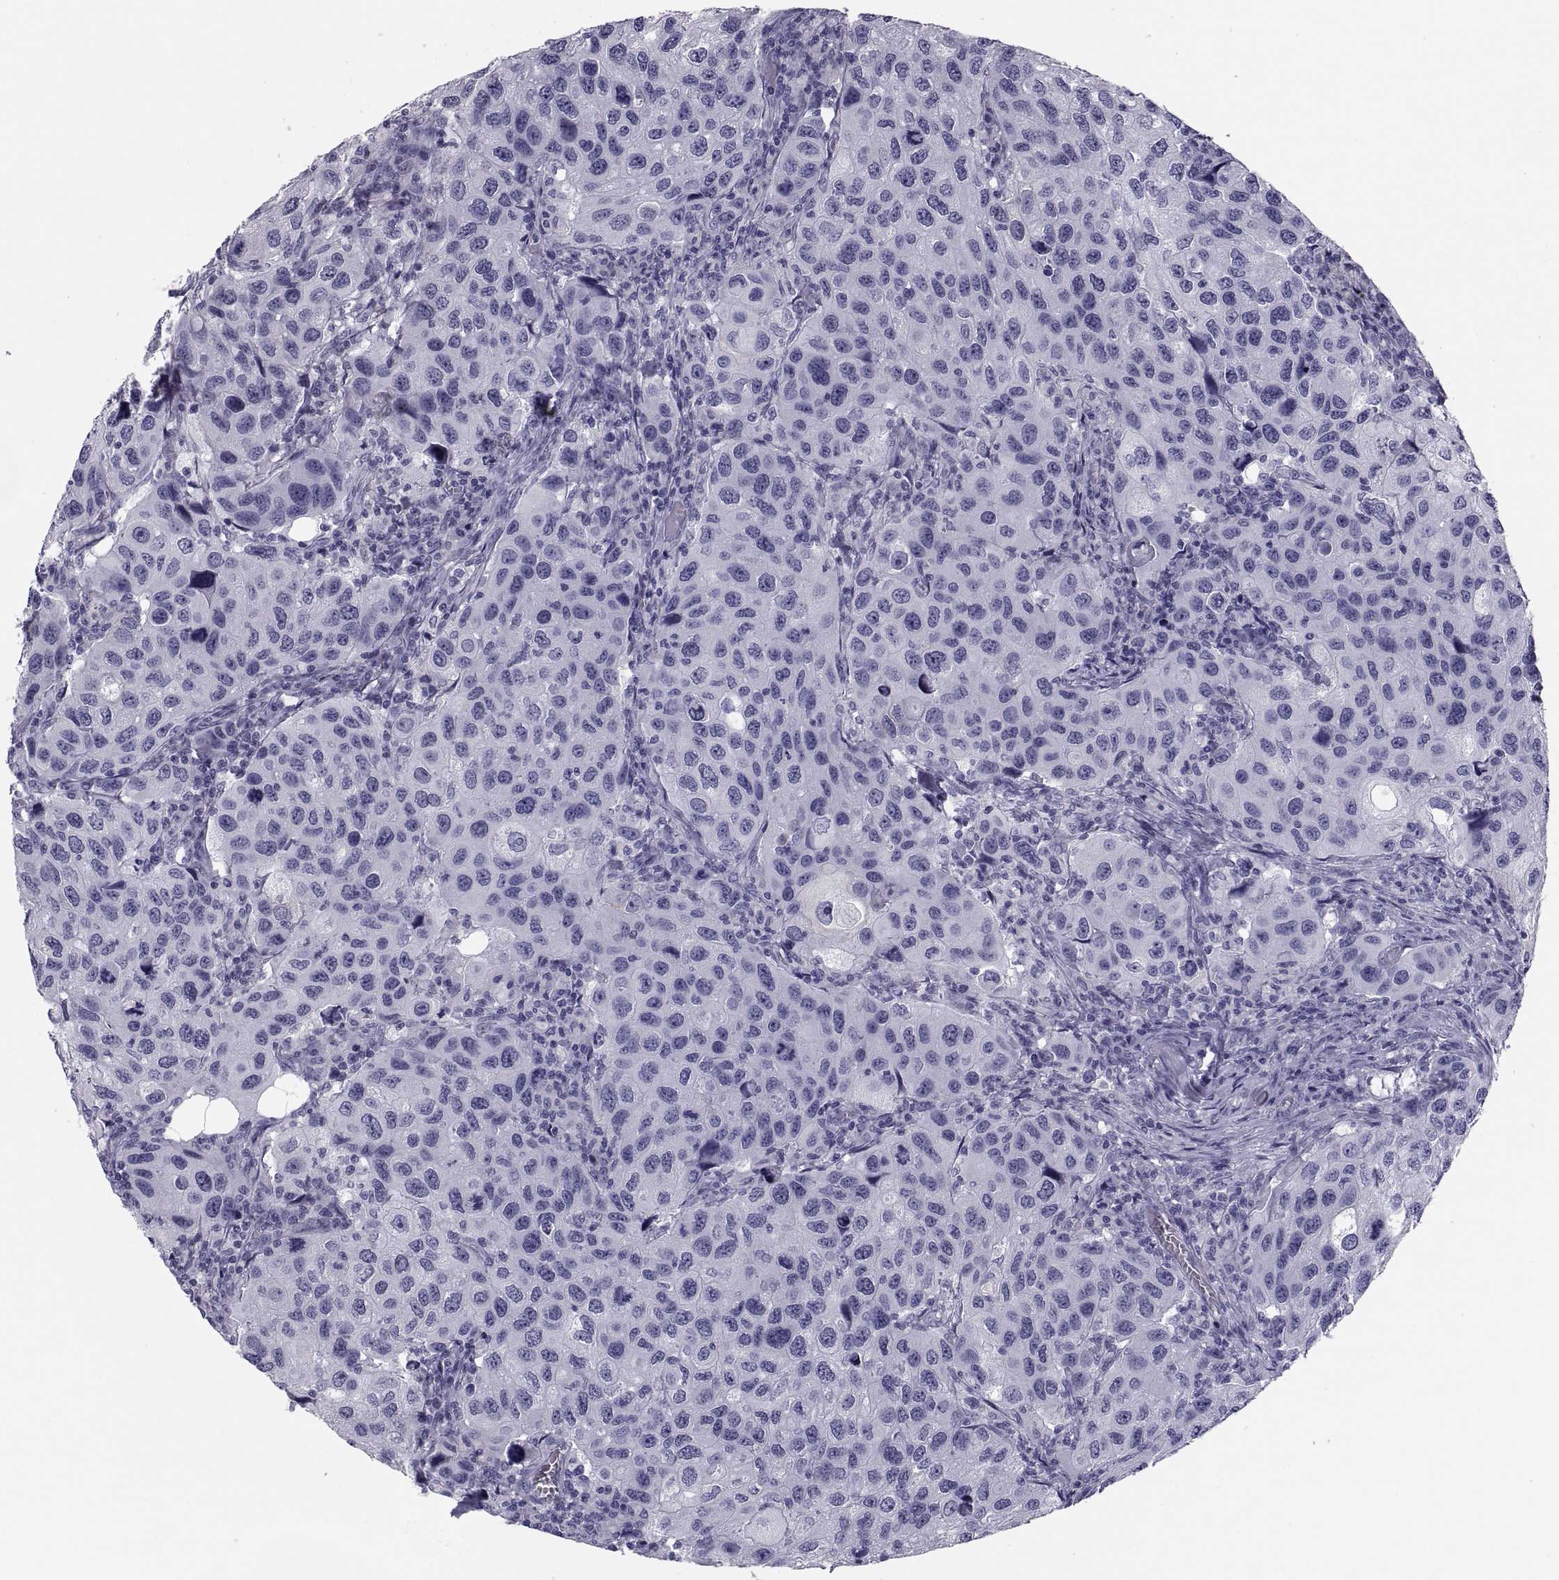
{"staining": {"intensity": "negative", "quantity": "none", "location": "none"}, "tissue": "urothelial cancer", "cell_type": "Tumor cells", "image_type": "cancer", "snomed": [{"axis": "morphology", "description": "Urothelial carcinoma, High grade"}, {"axis": "topography", "description": "Urinary bladder"}], "caption": "A micrograph of human urothelial cancer is negative for staining in tumor cells.", "gene": "CRISP1", "patient": {"sex": "male", "age": 79}}